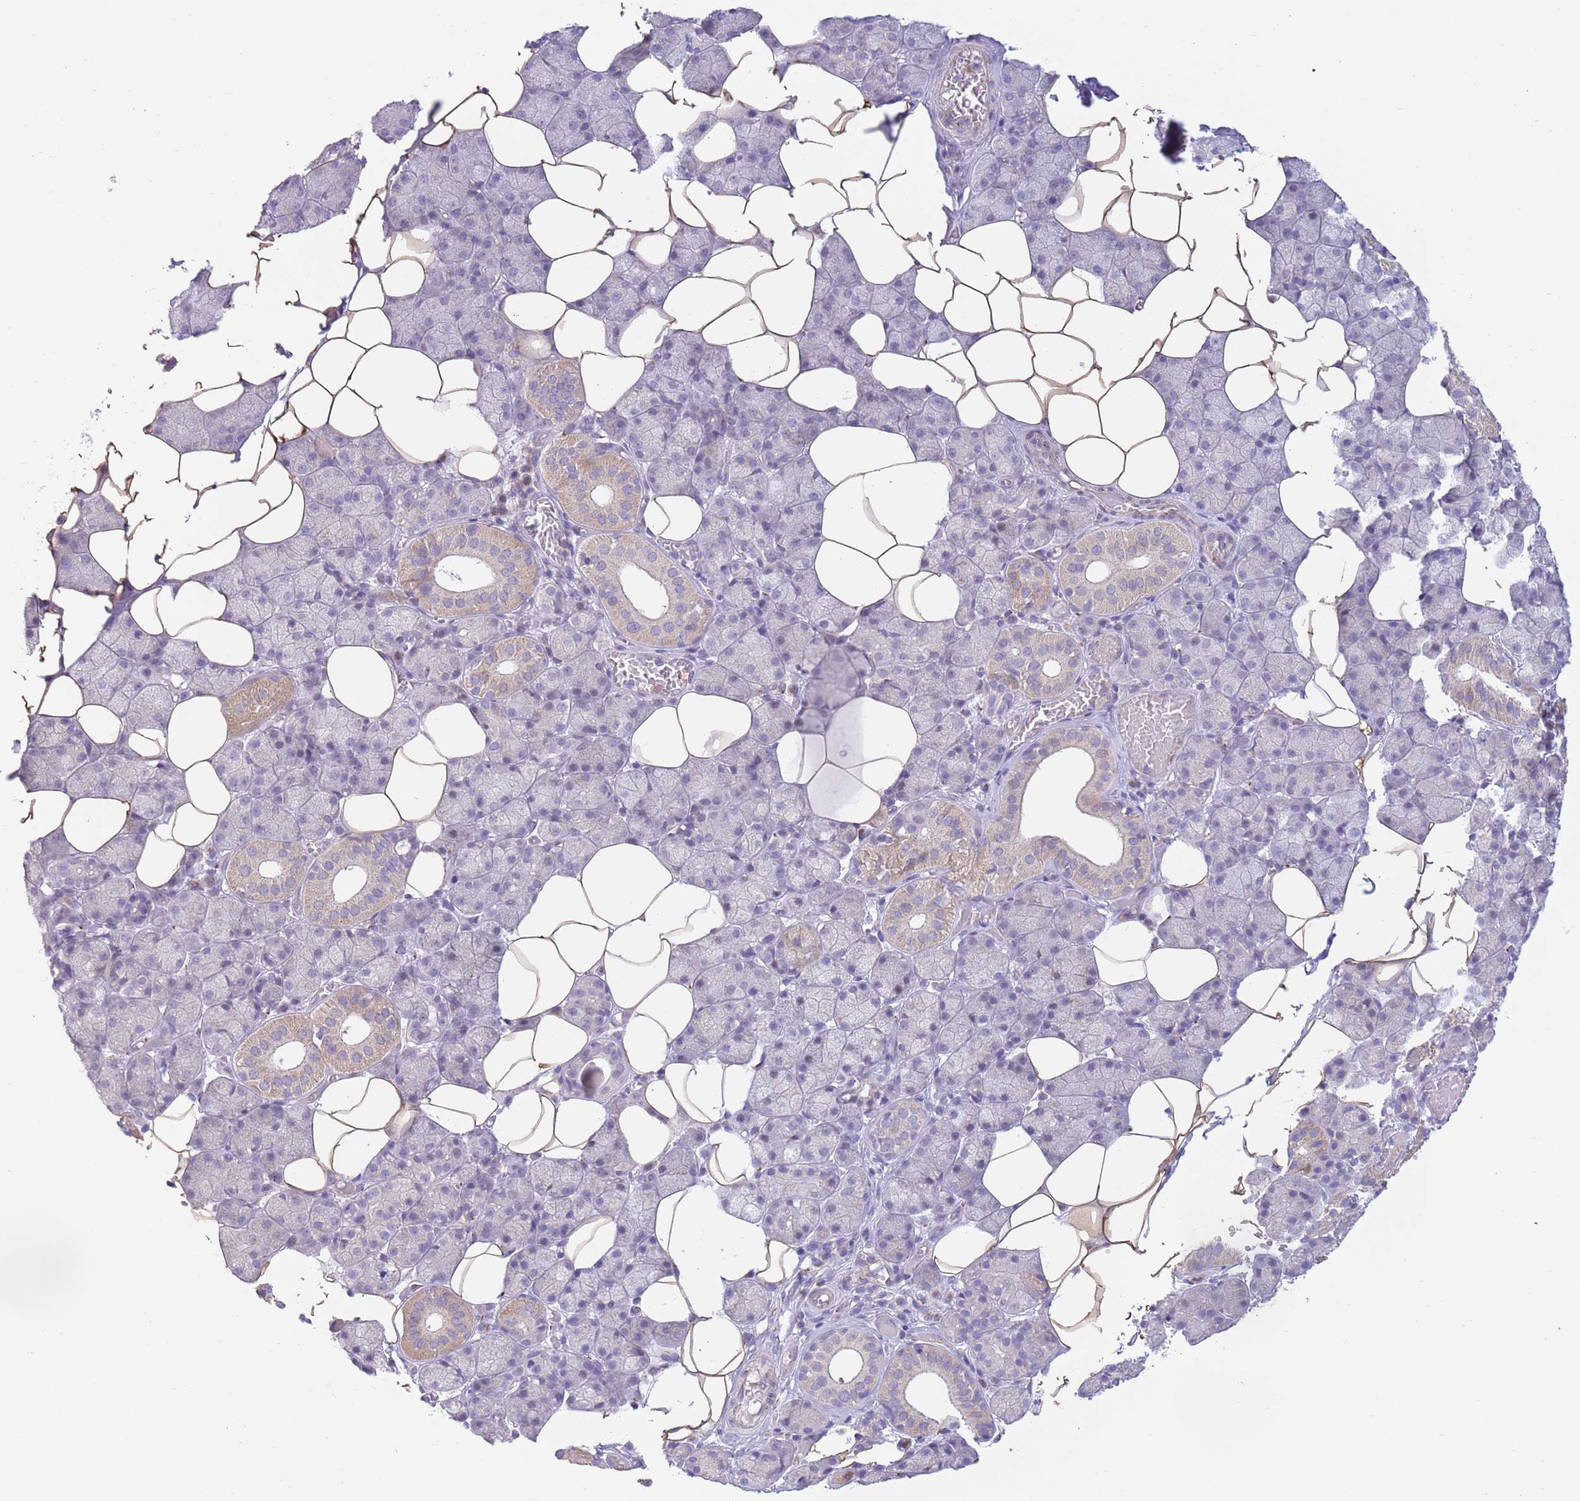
{"staining": {"intensity": "moderate", "quantity": "<25%", "location": "cytoplasmic/membranous"}, "tissue": "salivary gland", "cell_type": "Glandular cells", "image_type": "normal", "snomed": [{"axis": "morphology", "description": "Normal tissue, NOS"}, {"axis": "topography", "description": "Salivary gland"}], "caption": "This photomicrograph exhibits IHC staining of normal human salivary gland, with low moderate cytoplasmic/membranous positivity in approximately <25% of glandular cells.", "gene": "C20orf96", "patient": {"sex": "female", "age": 33}}